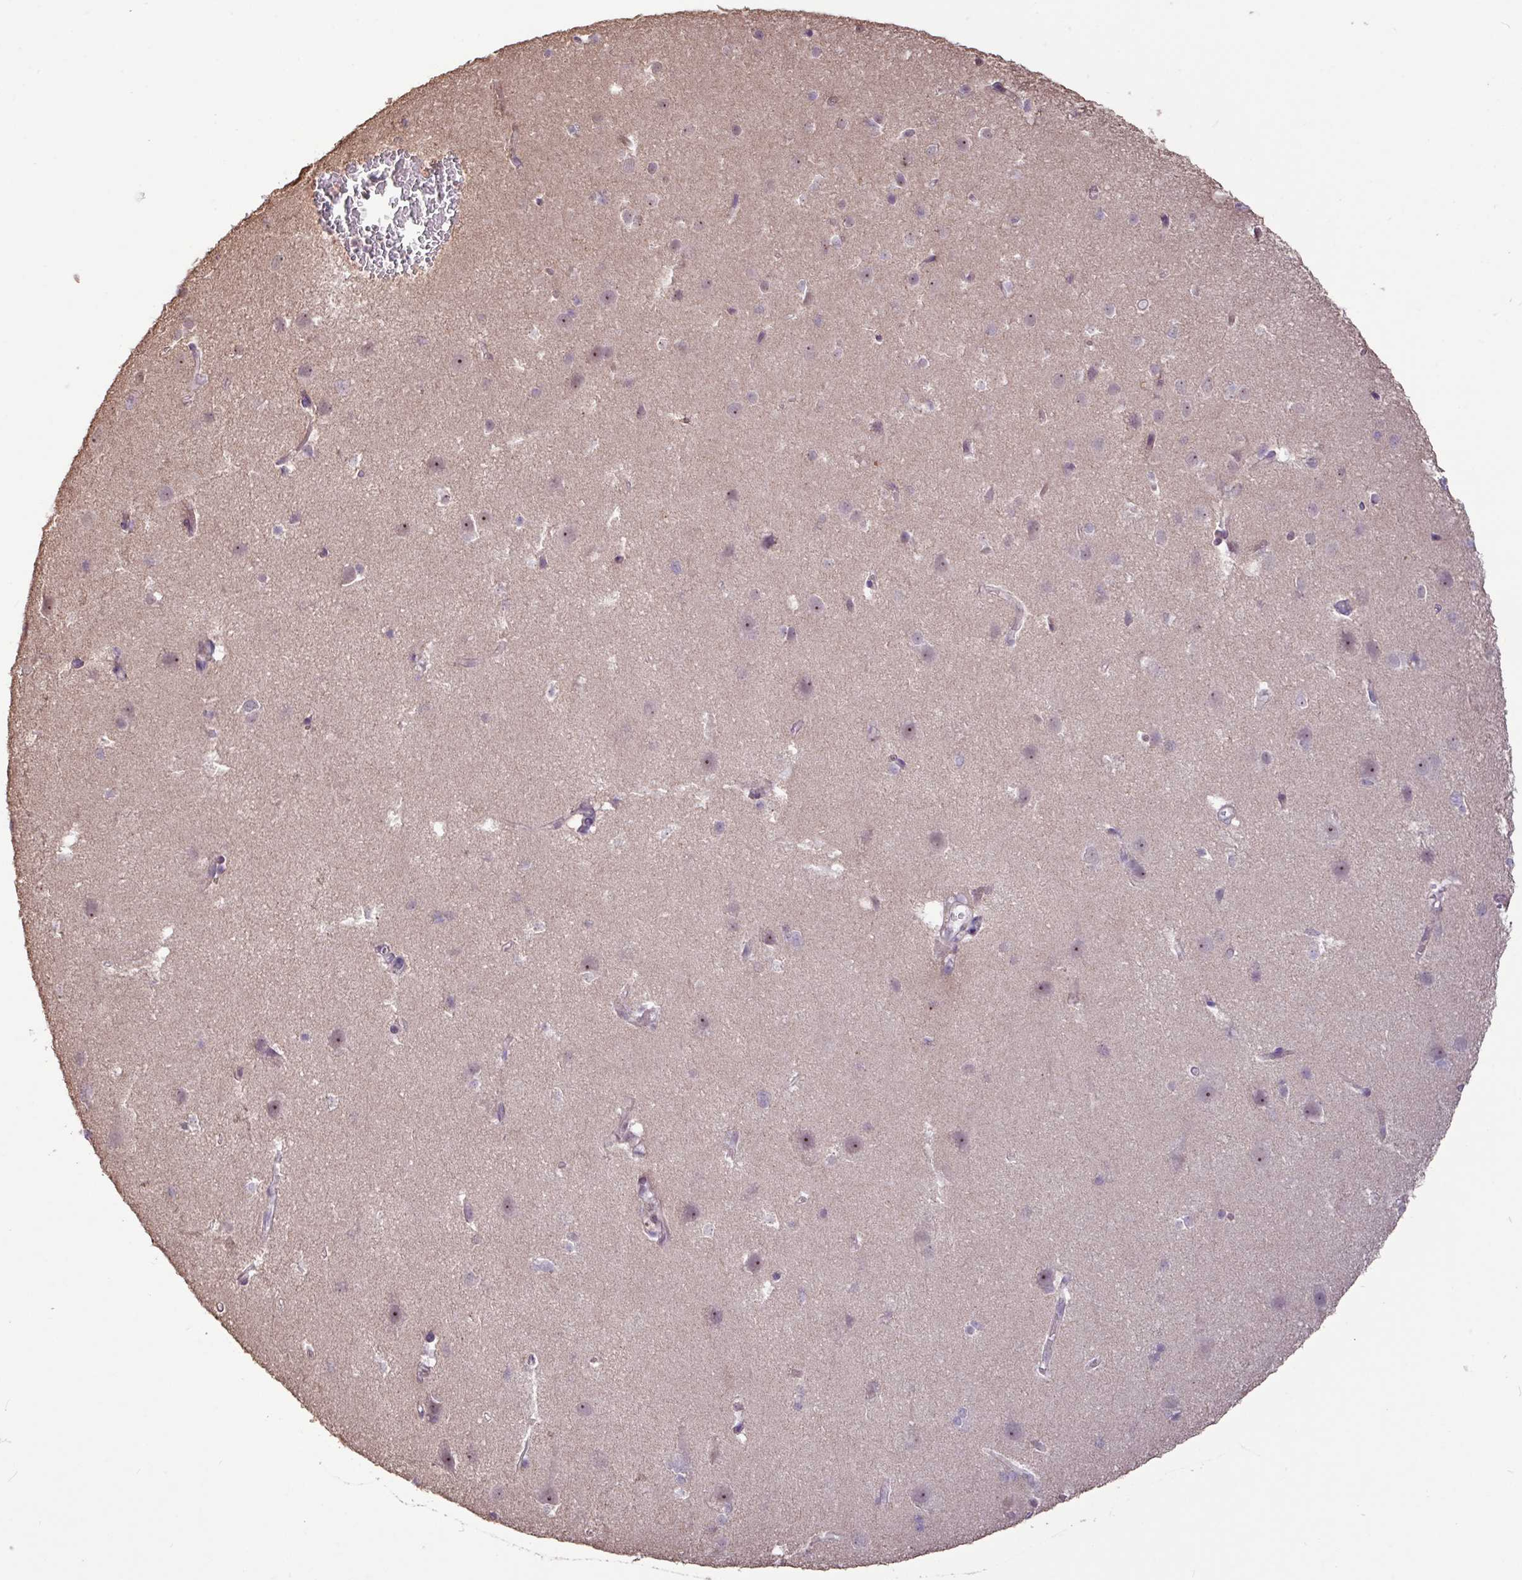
{"staining": {"intensity": "moderate", "quantity": "<25%", "location": "cytoplasmic/membranous,nuclear"}, "tissue": "cerebral cortex", "cell_type": "Endothelial cells", "image_type": "normal", "snomed": [{"axis": "morphology", "description": "Normal tissue, NOS"}, {"axis": "topography", "description": "Cerebral cortex"}], "caption": "Endothelial cells demonstrate low levels of moderate cytoplasmic/membranous,nuclear expression in approximately <25% of cells in benign human cerebral cortex.", "gene": "L3MBTL3", "patient": {"sex": "male", "age": 37}}